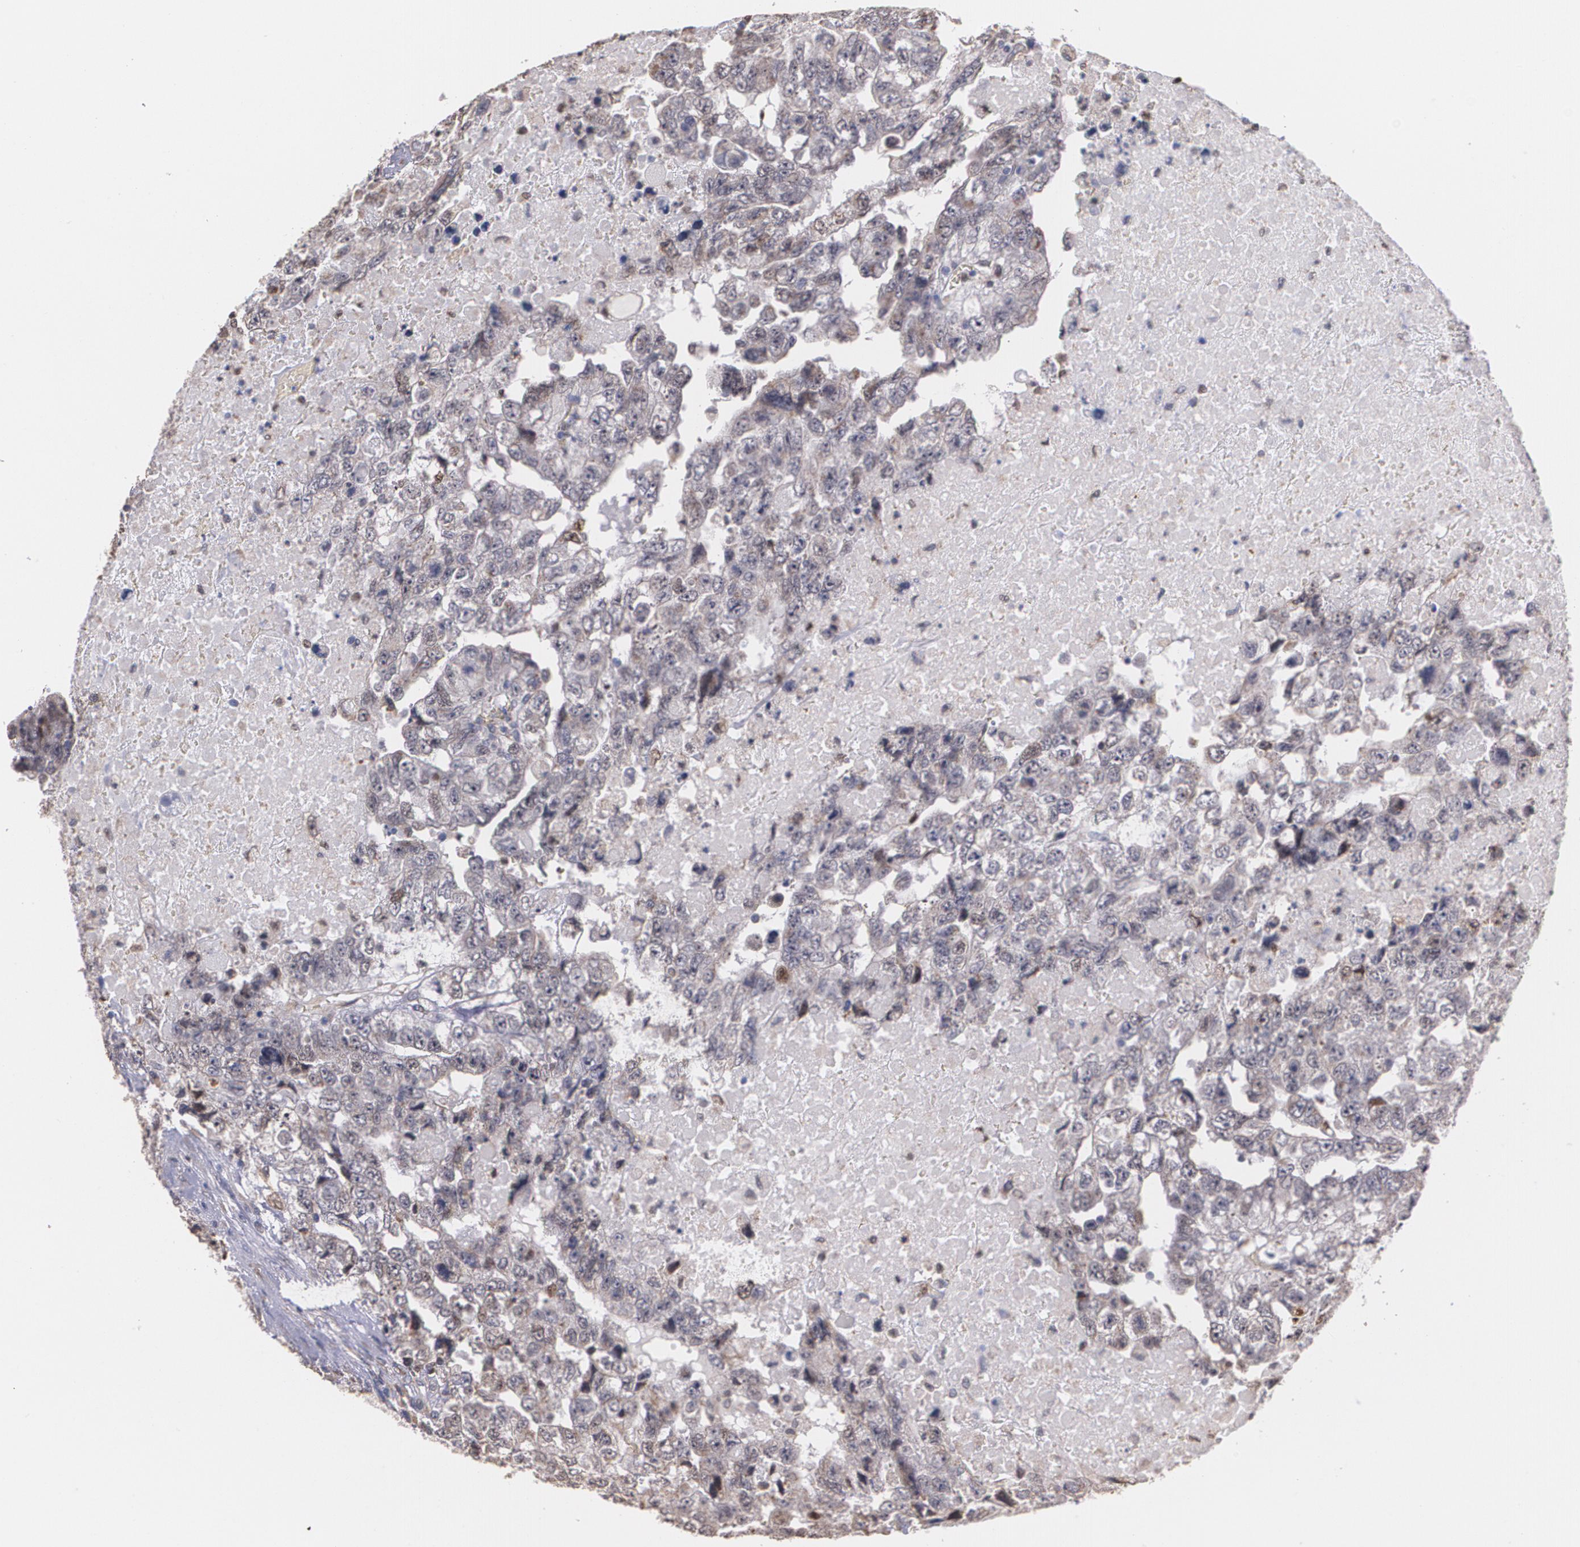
{"staining": {"intensity": "weak", "quantity": ">75%", "location": "cytoplasmic/membranous"}, "tissue": "testis cancer", "cell_type": "Tumor cells", "image_type": "cancer", "snomed": [{"axis": "morphology", "description": "Carcinoma, Embryonal, NOS"}, {"axis": "topography", "description": "Testis"}], "caption": "Testis cancer was stained to show a protein in brown. There is low levels of weak cytoplasmic/membranous positivity in about >75% of tumor cells.", "gene": "ATF3", "patient": {"sex": "male", "age": 36}}